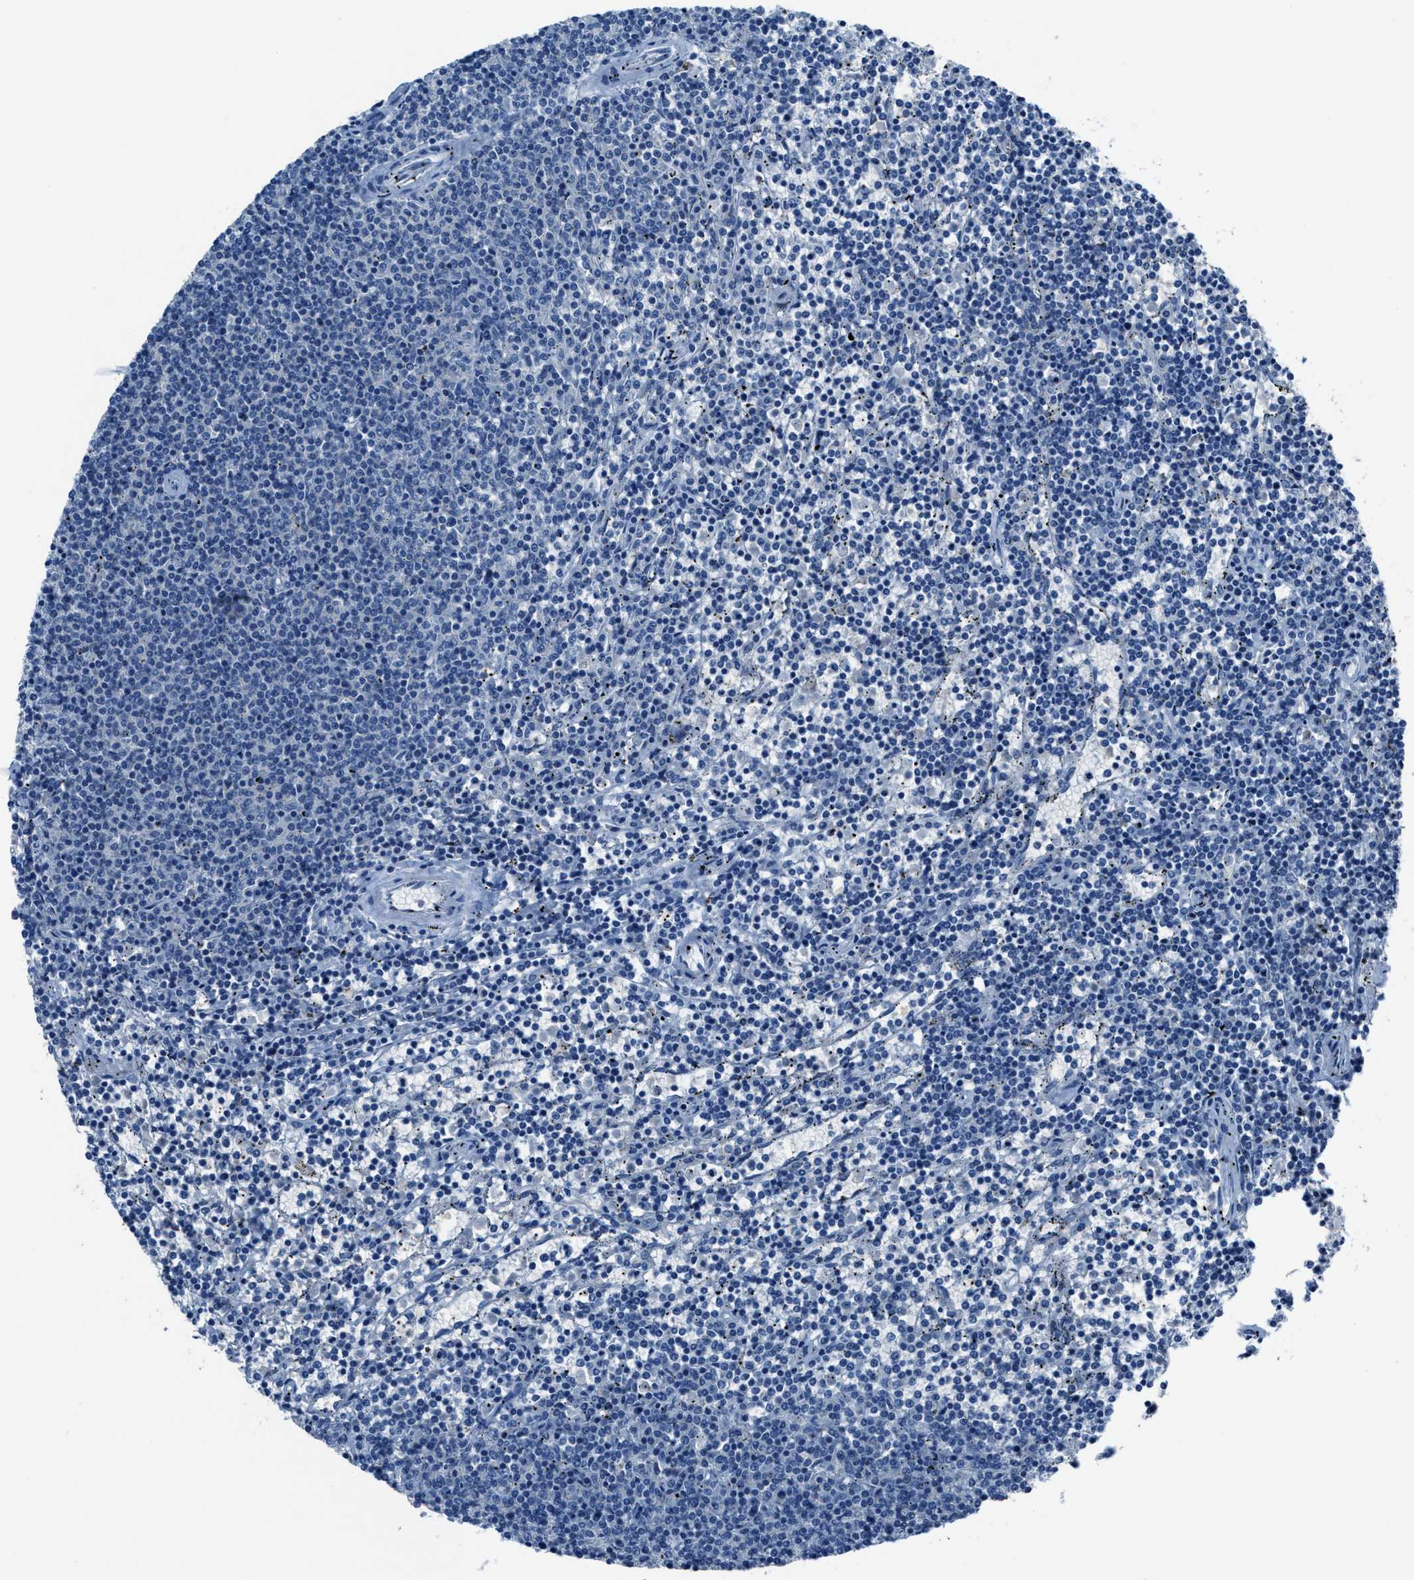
{"staining": {"intensity": "negative", "quantity": "none", "location": "none"}, "tissue": "lymphoma", "cell_type": "Tumor cells", "image_type": "cancer", "snomed": [{"axis": "morphology", "description": "Malignant lymphoma, non-Hodgkin's type, Low grade"}, {"axis": "topography", "description": "Spleen"}], "caption": "Immunohistochemistry micrograph of malignant lymphoma, non-Hodgkin's type (low-grade) stained for a protein (brown), which reveals no expression in tumor cells.", "gene": "ADAM2", "patient": {"sex": "female", "age": 50}}